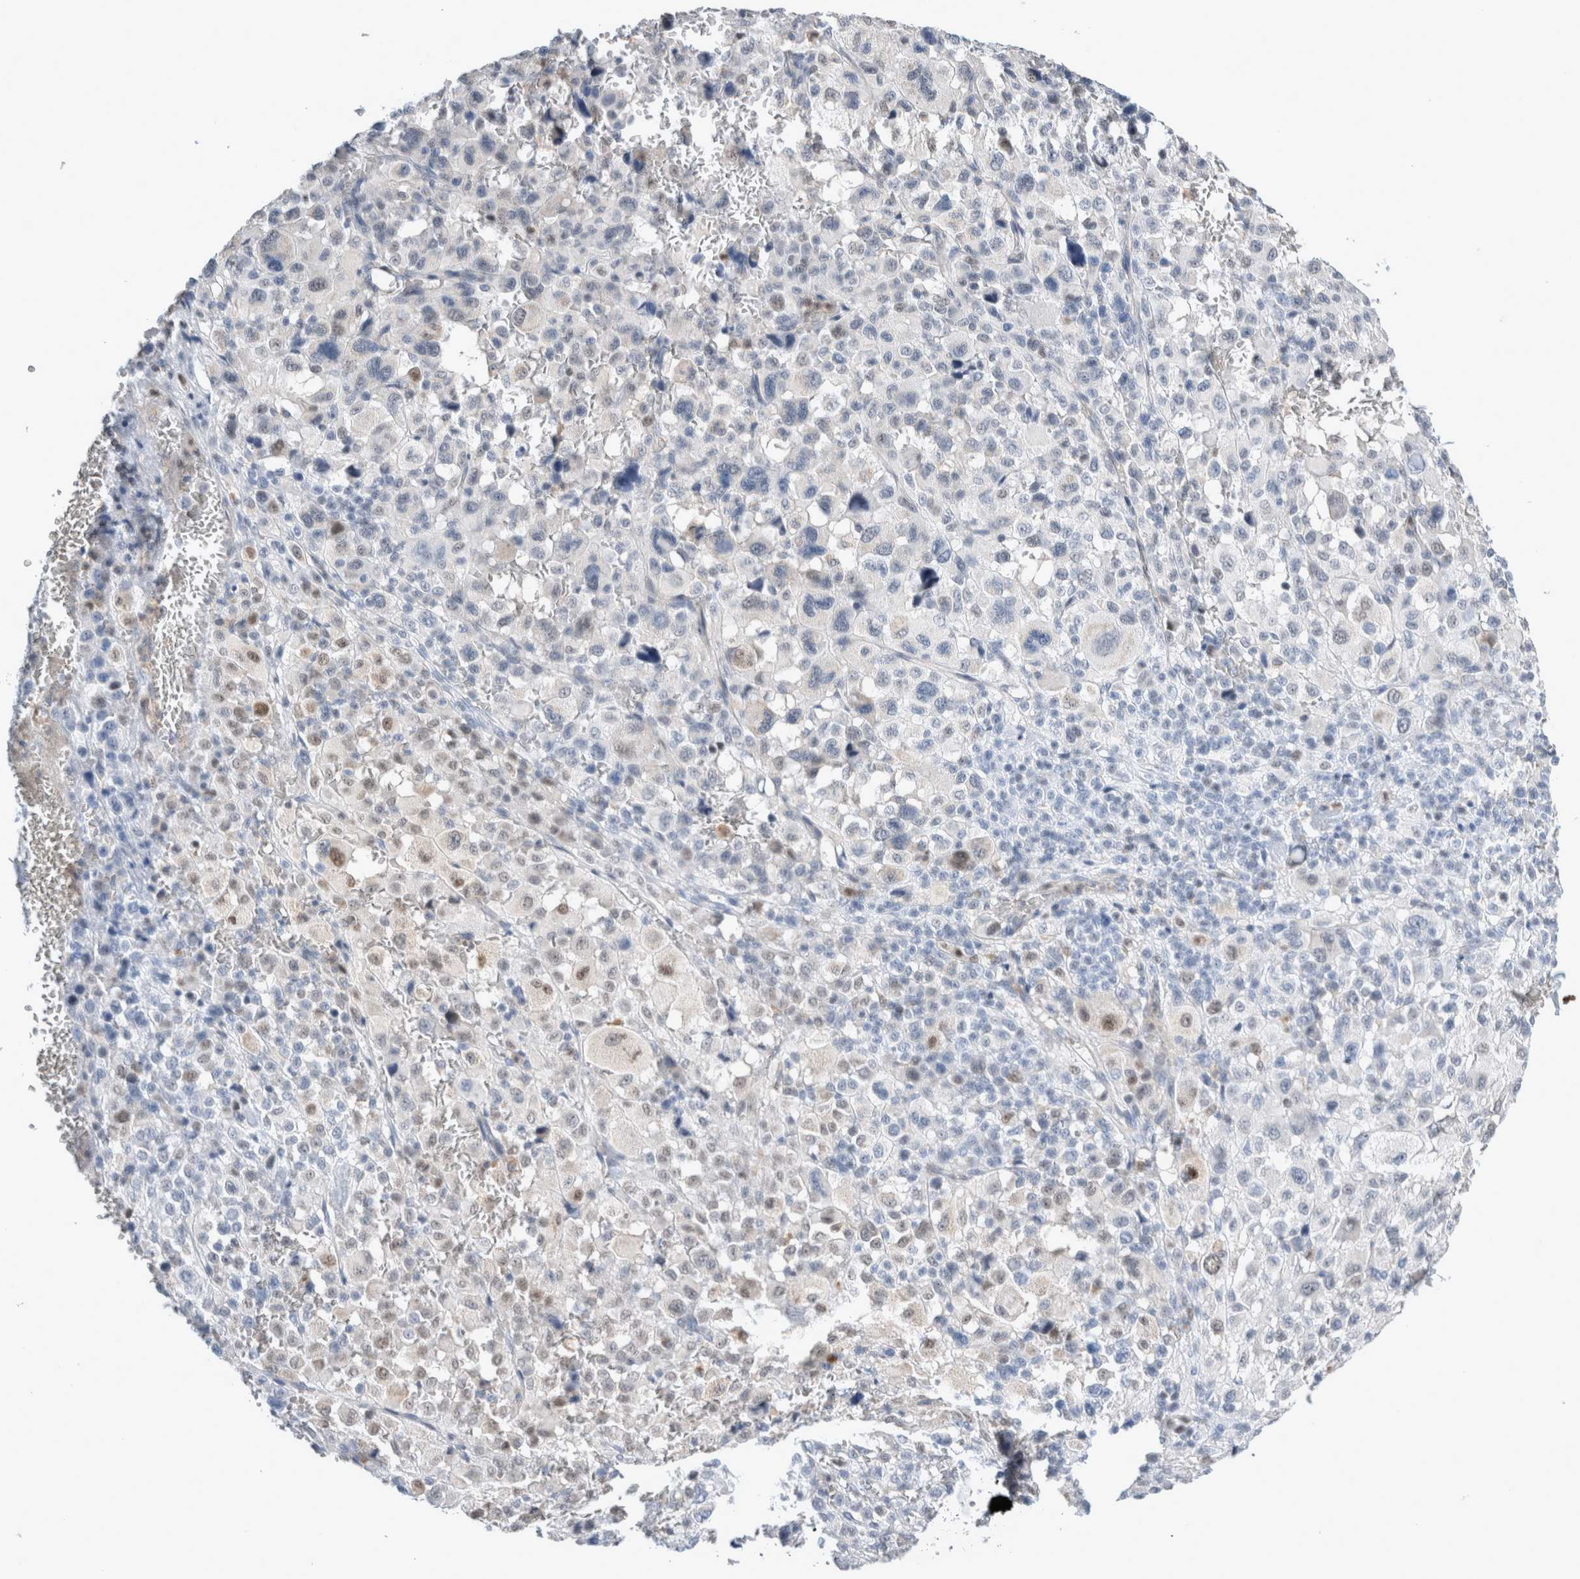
{"staining": {"intensity": "negative", "quantity": "none", "location": "none"}, "tissue": "melanoma", "cell_type": "Tumor cells", "image_type": "cancer", "snomed": [{"axis": "morphology", "description": "Malignant melanoma, Metastatic site"}, {"axis": "topography", "description": "Skin"}], "caption": "This photomicrograph is of malignant melanoma (metastatic site) stained with immunohistochemistry (IHC) to label a protein in brown with the nuclei are counter-stained blue. There is no positivity in tumor cells.", "gene": "AGMAT", "patient": {"sex": "female", "age": 74}}